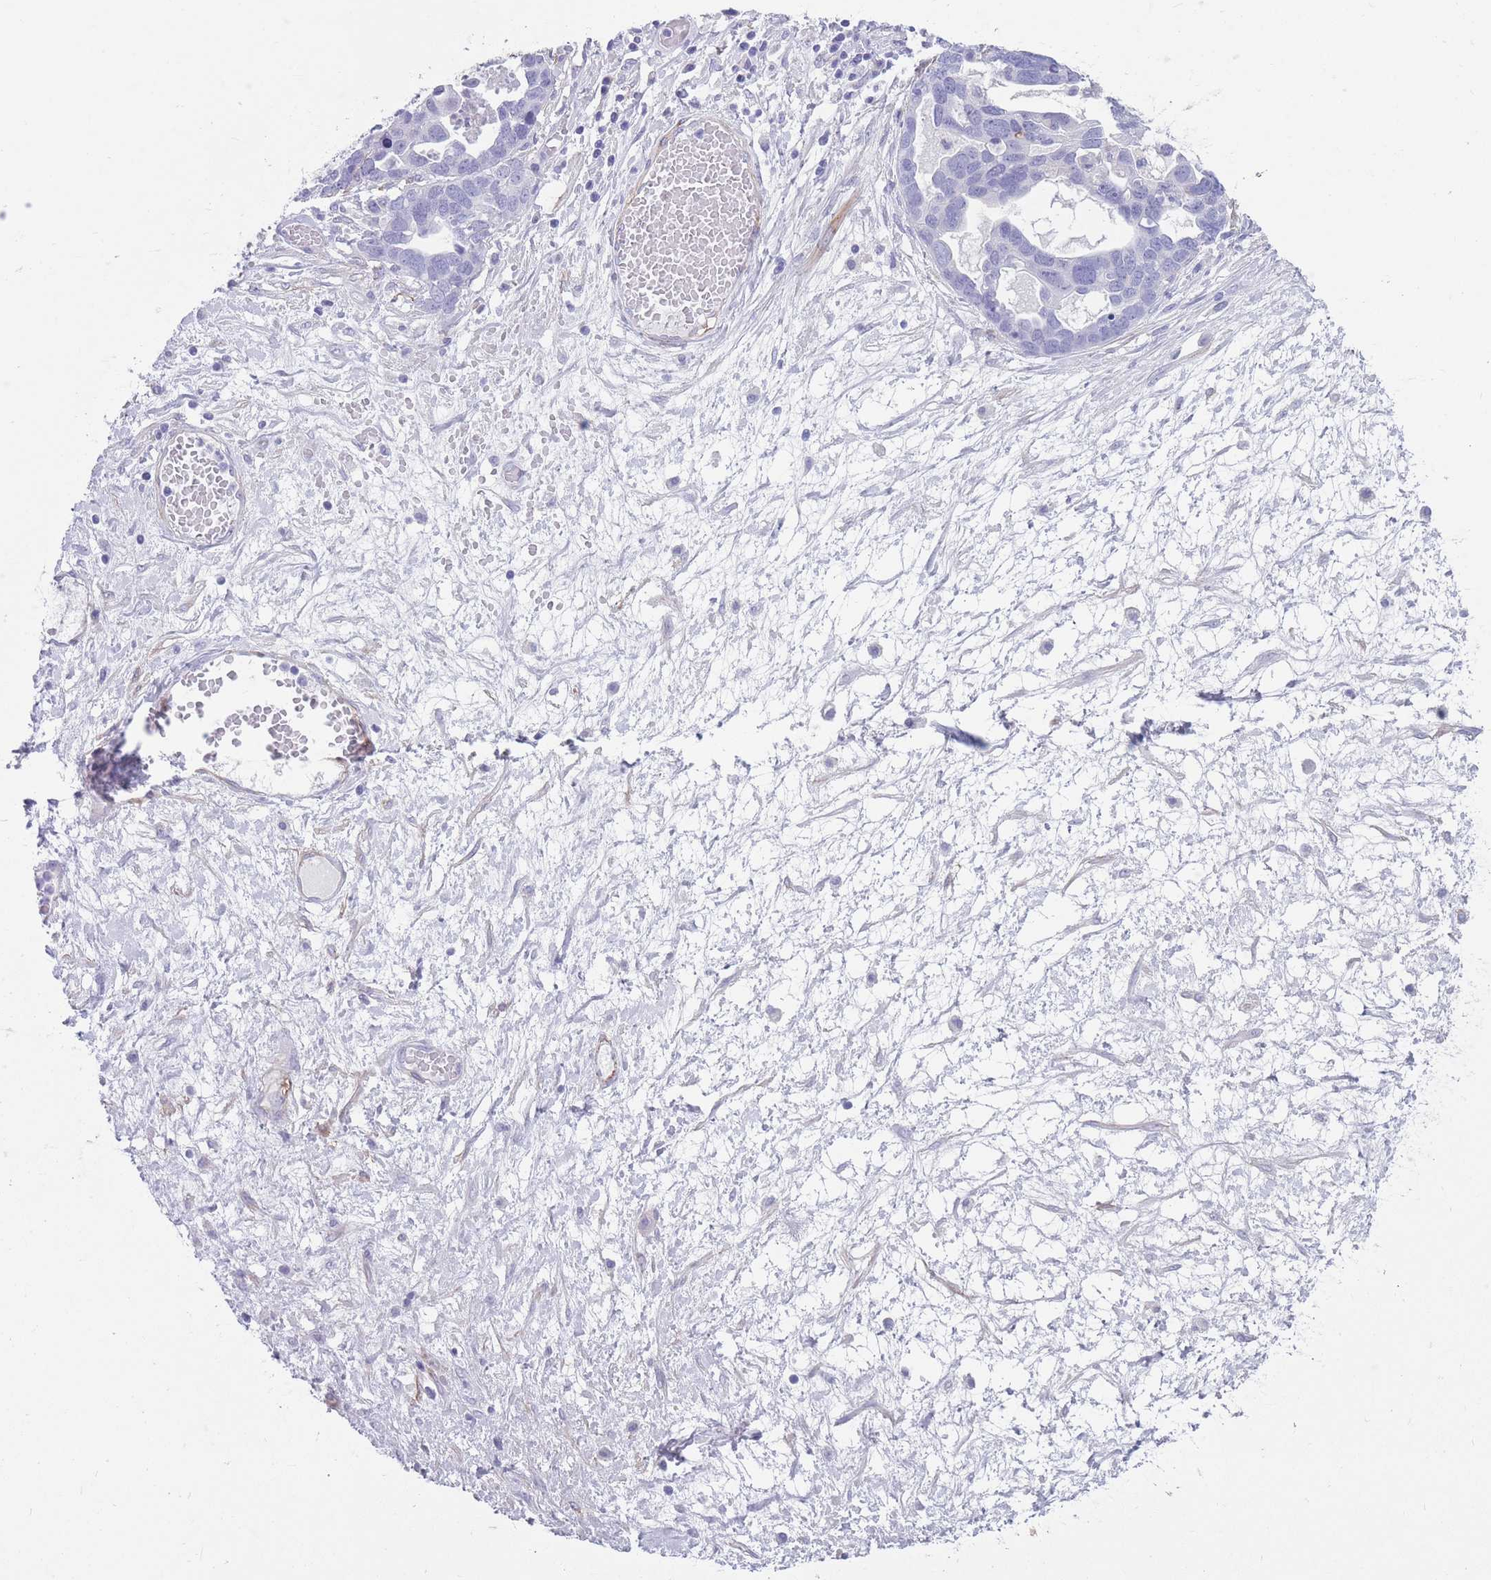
{"staining": {"intensity": "negative", "quantity": "none", "location": "none"}, "tissue": "ovarian cancer", "cell_type": "Tumor cells", "image_type": "cancer", "snomed": [{"axis": "morphology", "description": "Cystadenocarcinoma, serous, NOS"}, {"axis": "topography", "description": "Ovary"}], "caption": "Immunohistochemistry of human ovarian cancer (serous cystadenocarcinoma) reveals no expression in tumor cells.", "gene": "DPYD", "patient": {"sex": "female", "age": 54}}